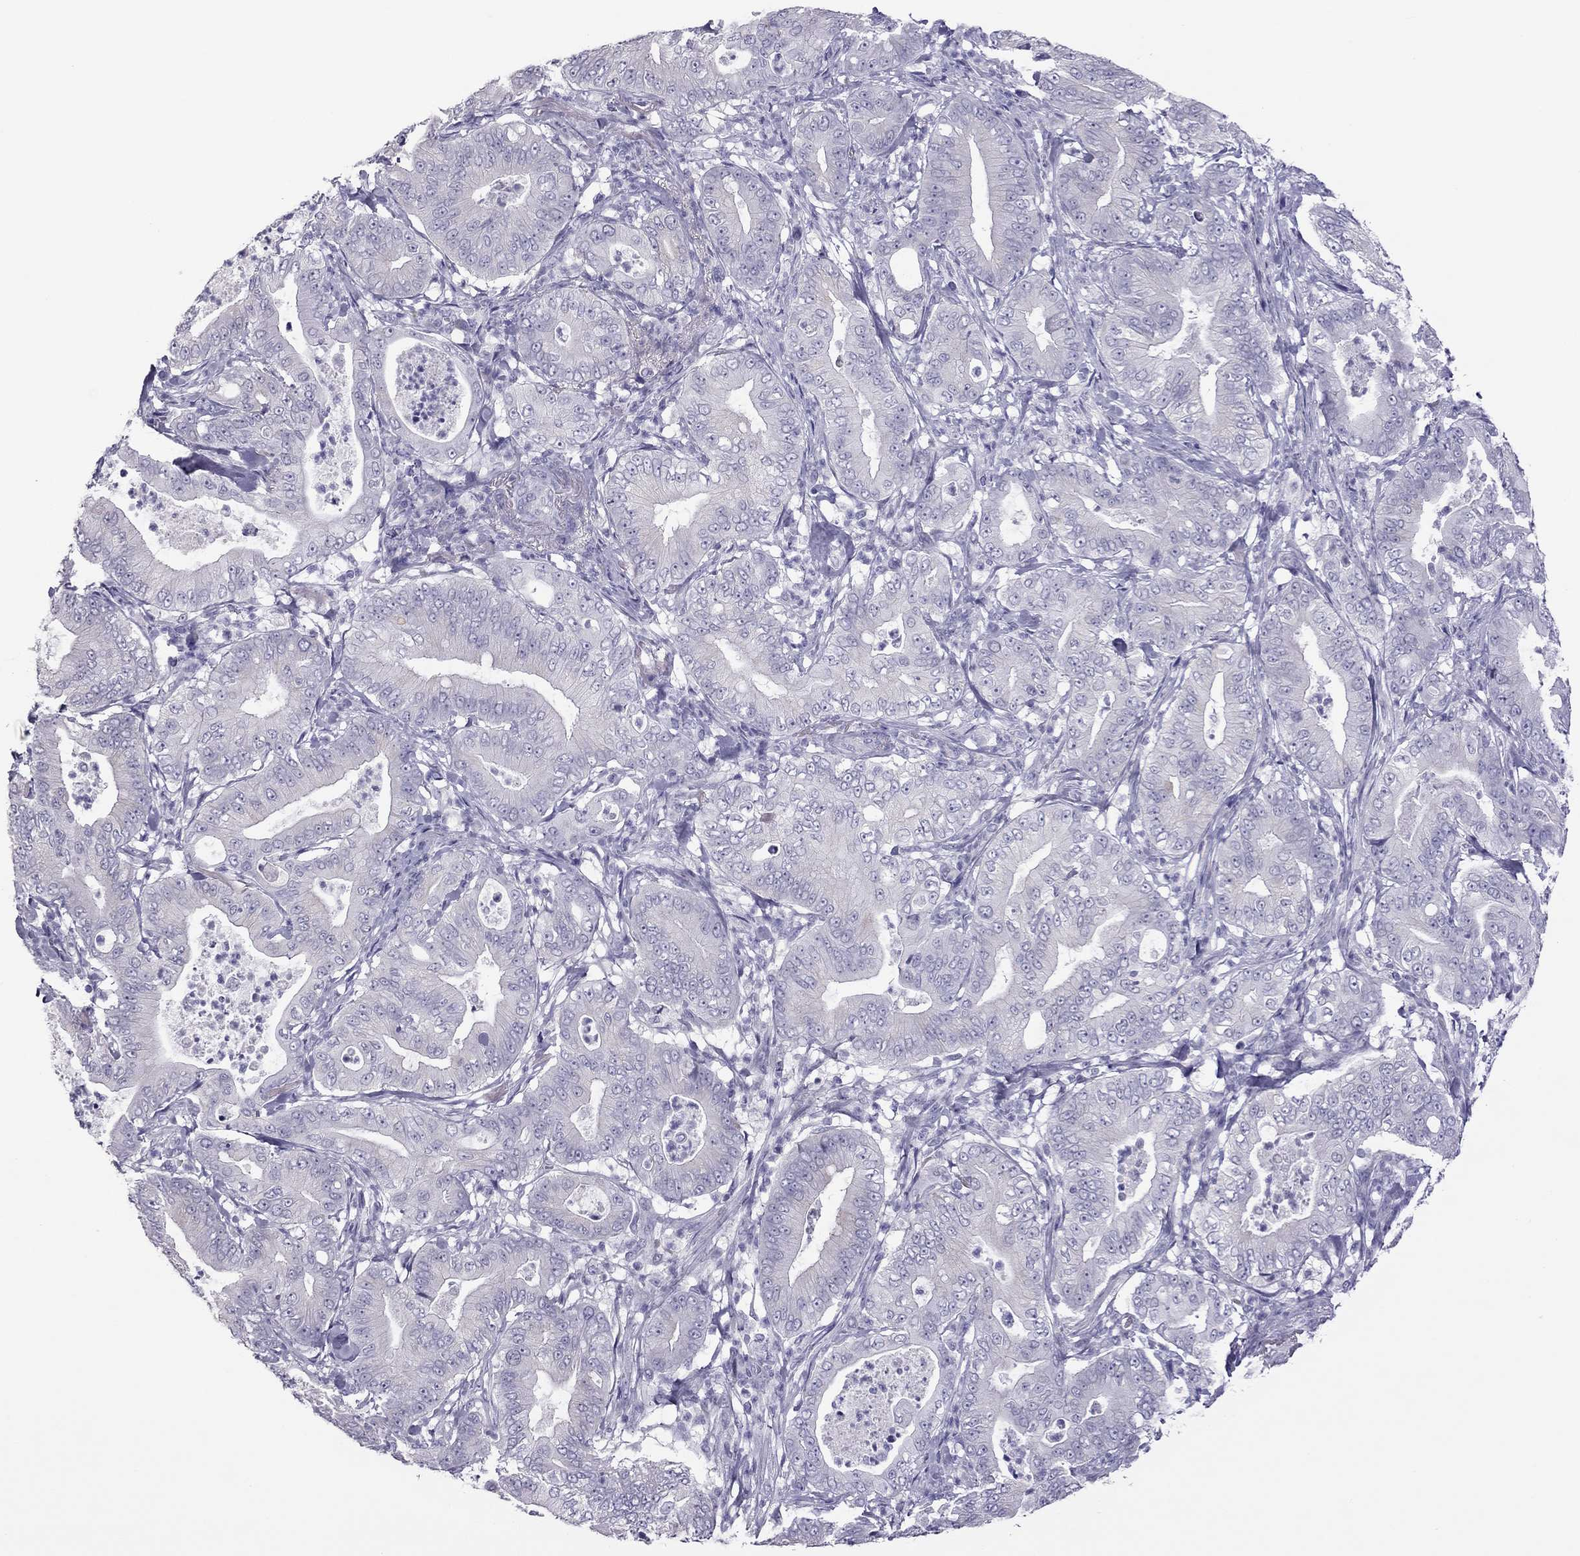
{"staining": {"intensity": "negative", "quantity": "none", "location": "none"}, "tissue": "pancreatic cancer", "cell_type": "Tumor cells", "image_type": "cancer", "snomed": [{"axis": "morphology", "description": "Adenocarcinoma, NOS"}, {"axis": "topography", "description": "Pancreas"}], "caption": "Immunohistochemistry (IHC) of adenocarcinoma (pancreatic) exhibits no staining in tumor cells.", "gene": "TEX14", "patient": {"sex": "male", "age": 71}}